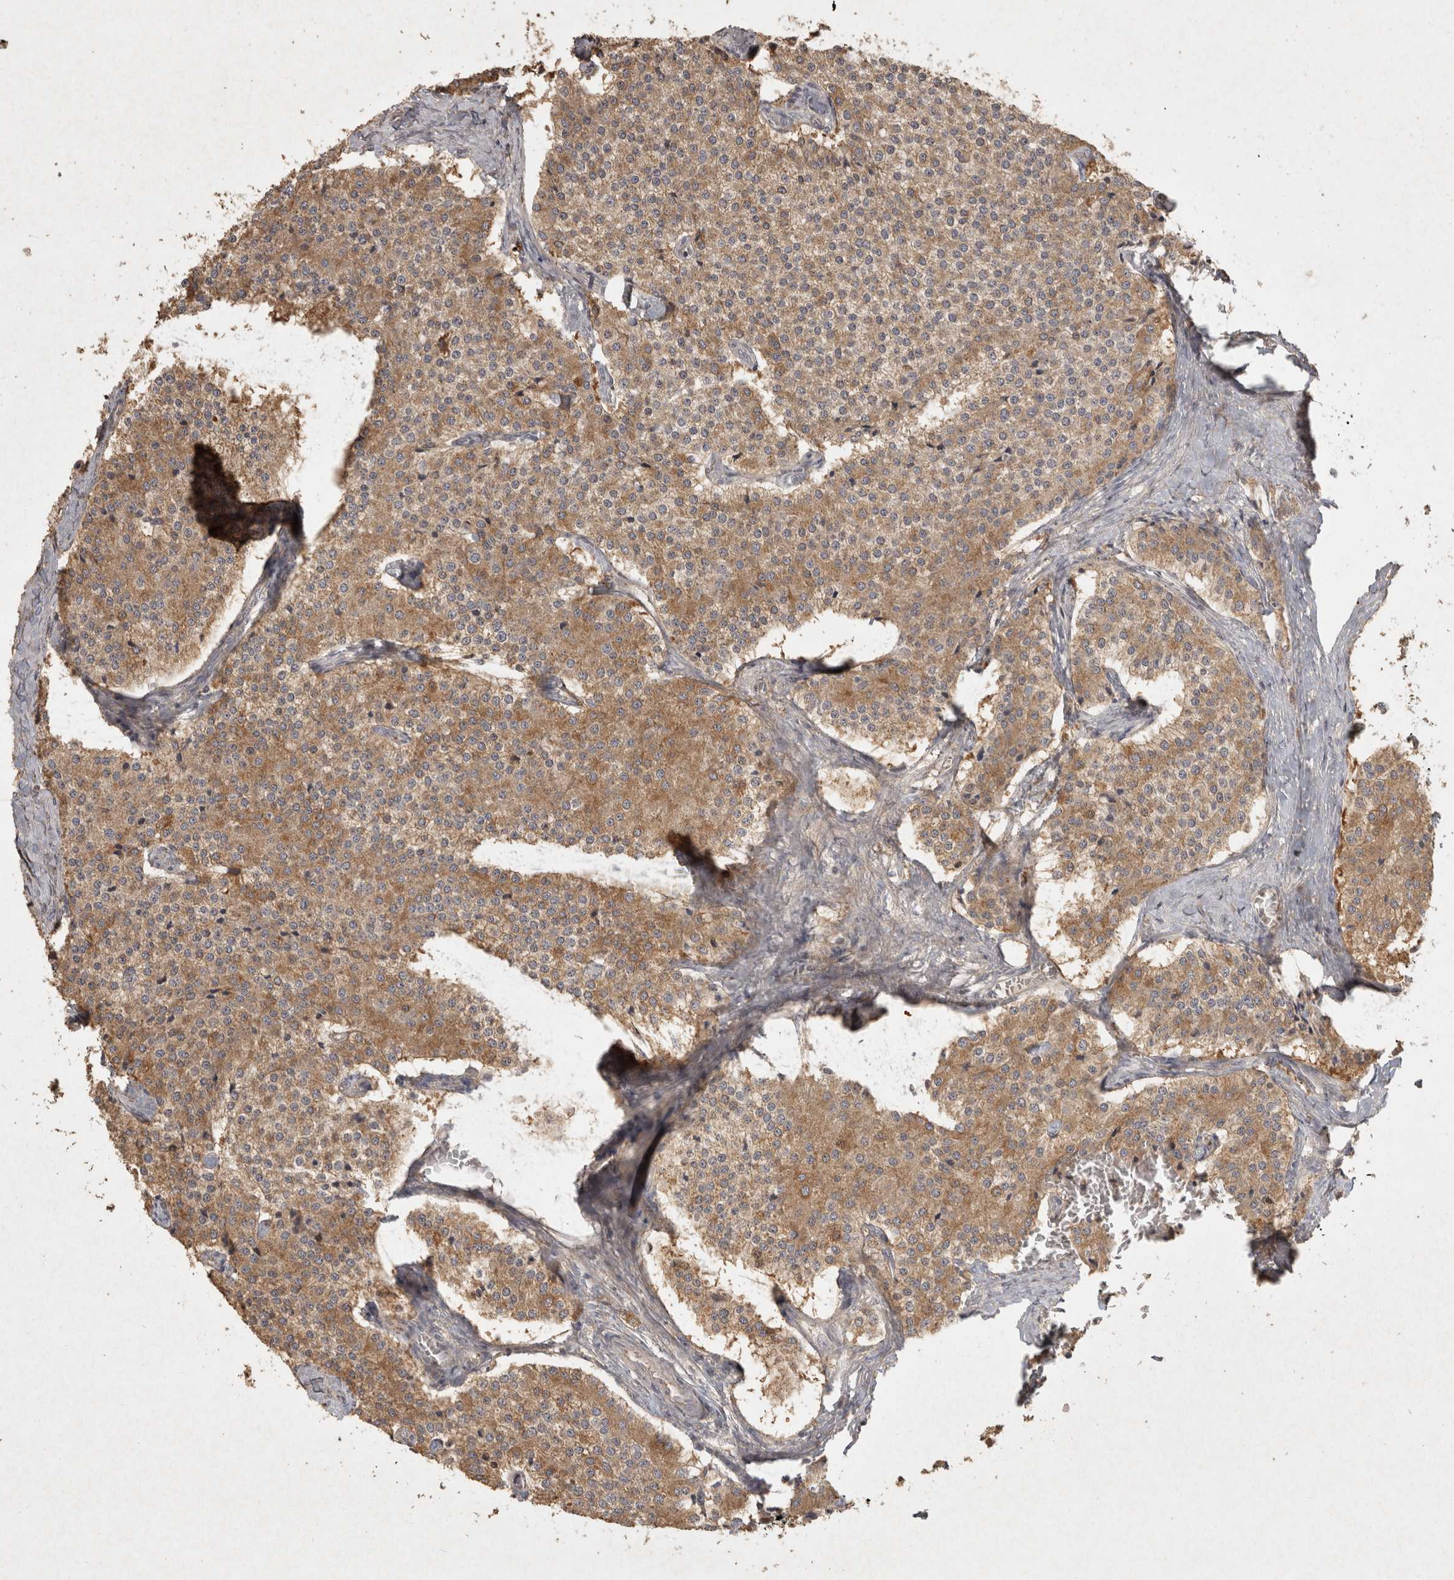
{"staining": {"intensity": "moderate", "quantity": ">75%", "location": "cytoplasmic/membranous"}, "tissue": "carcinoid", "cell_type": "Tumor cells", "image_type": "cancer", "snomed": [{"axis": "morphology", "description": "Carcinoid, malignant, NOS"}, {"axis": "topography", "description": "Colon"}], "caption": "Tumor cells display medium levels of moderate cytoplasmic/membranous positivity in approximately >75% of cells in malignant carcinoid.", "gene": "OSTN", "patient": {"sex": "female", "age": 52}}